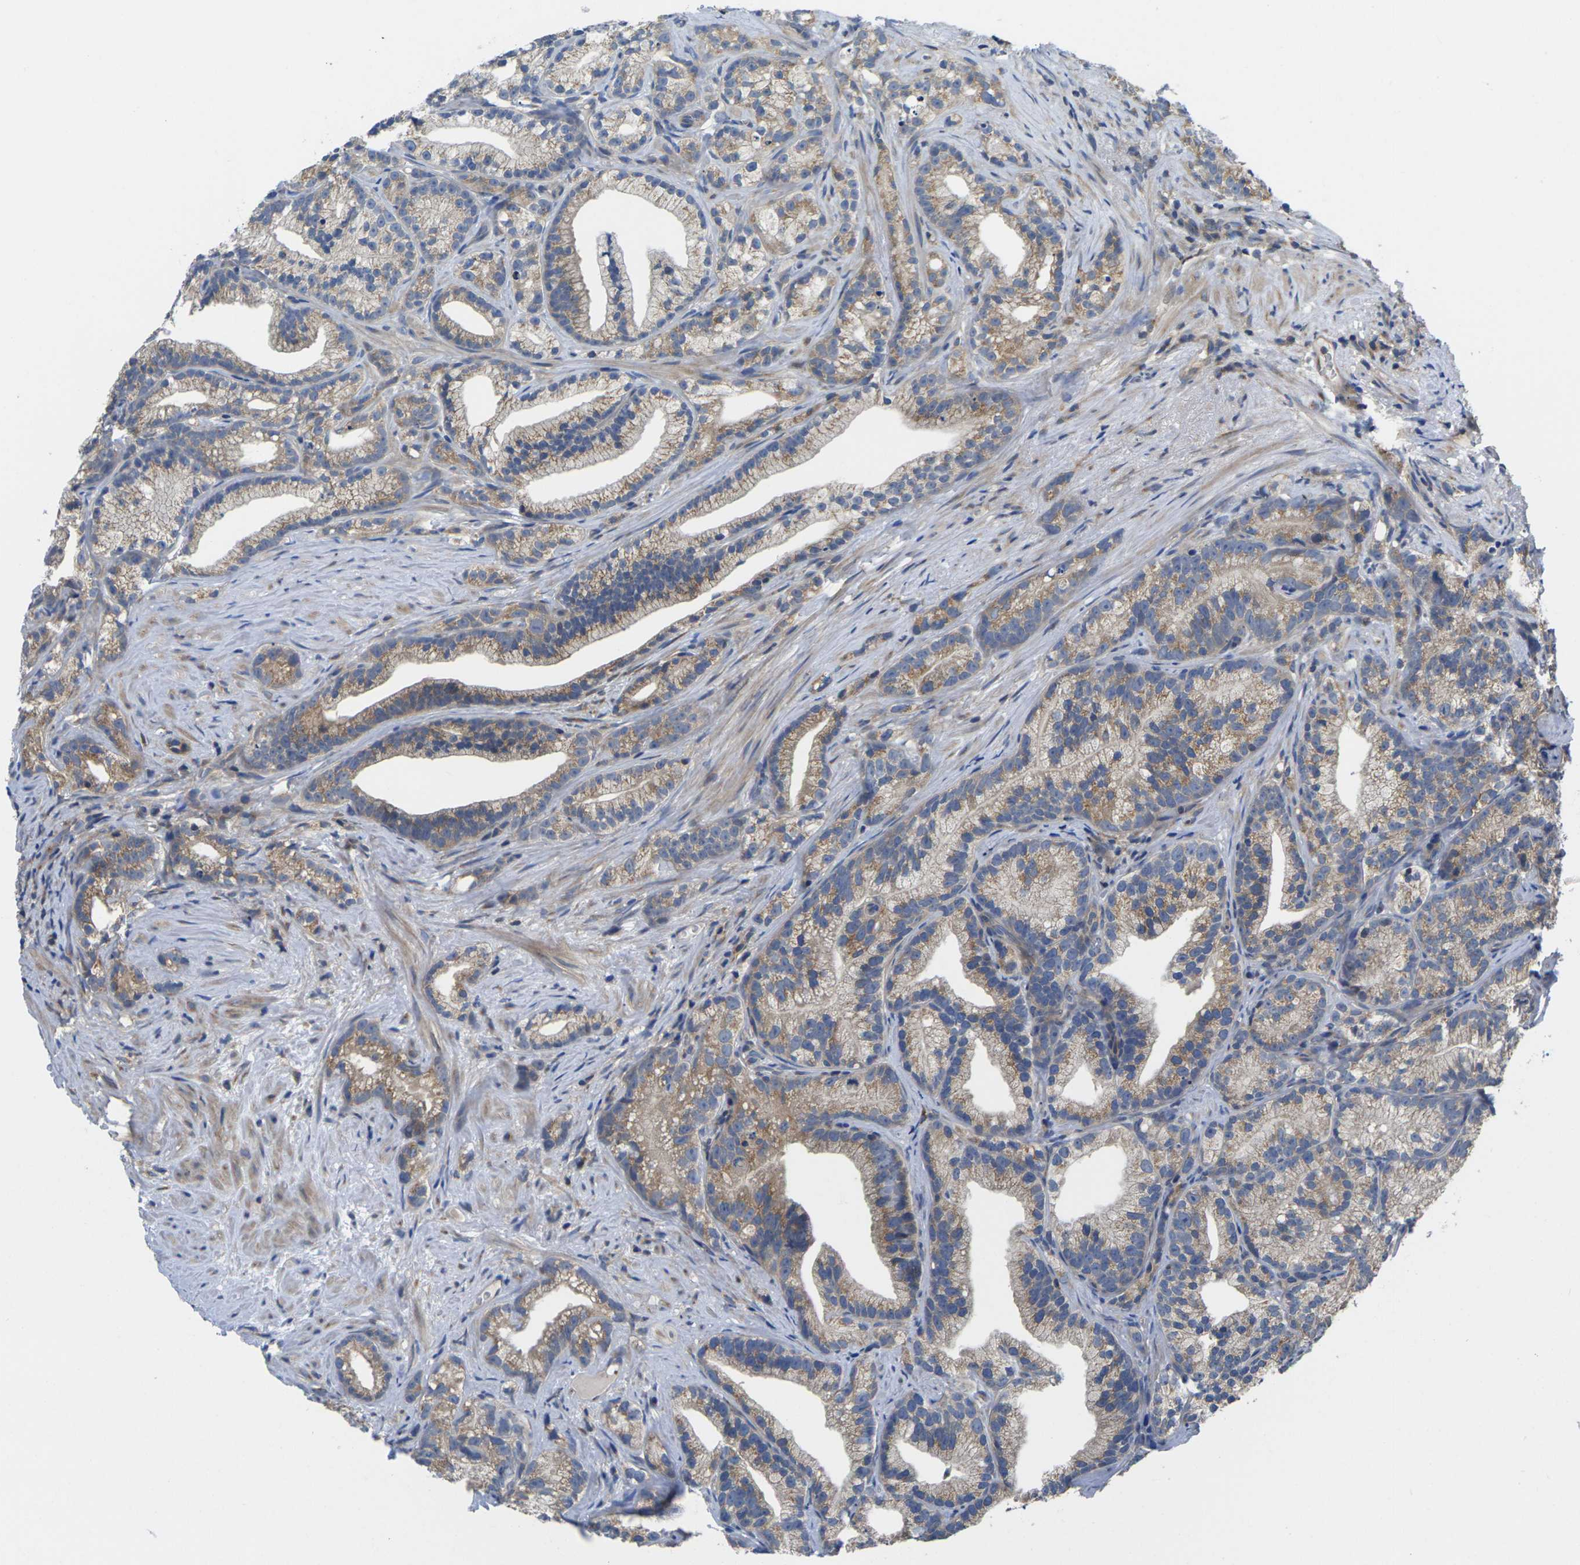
{"staining": {"intensity": "weak", "quantity": "25%-75%", "location": "cytoplasmic/membranous"}, "tissue": "prostate cancer", "cell_type": "Tumor cells", "image_type": "cancer", "snomed": [{"axis": "morphology", "description": "Adenocarcinoma, Low grade"}, {"axis": "topography", "description": "Prostate"}], "caption": "This image shows prostate adenocarcinoma (low-grade) stained with immunohistochemistry (IHC) to label a protein in brown. The cytoplasmic/membranous of tumor cells show weak positivity for the protein. Nuclei are counter-stained blue.", "gene": "TMCC2", "patient": {"sex": "male", "age": 89}}